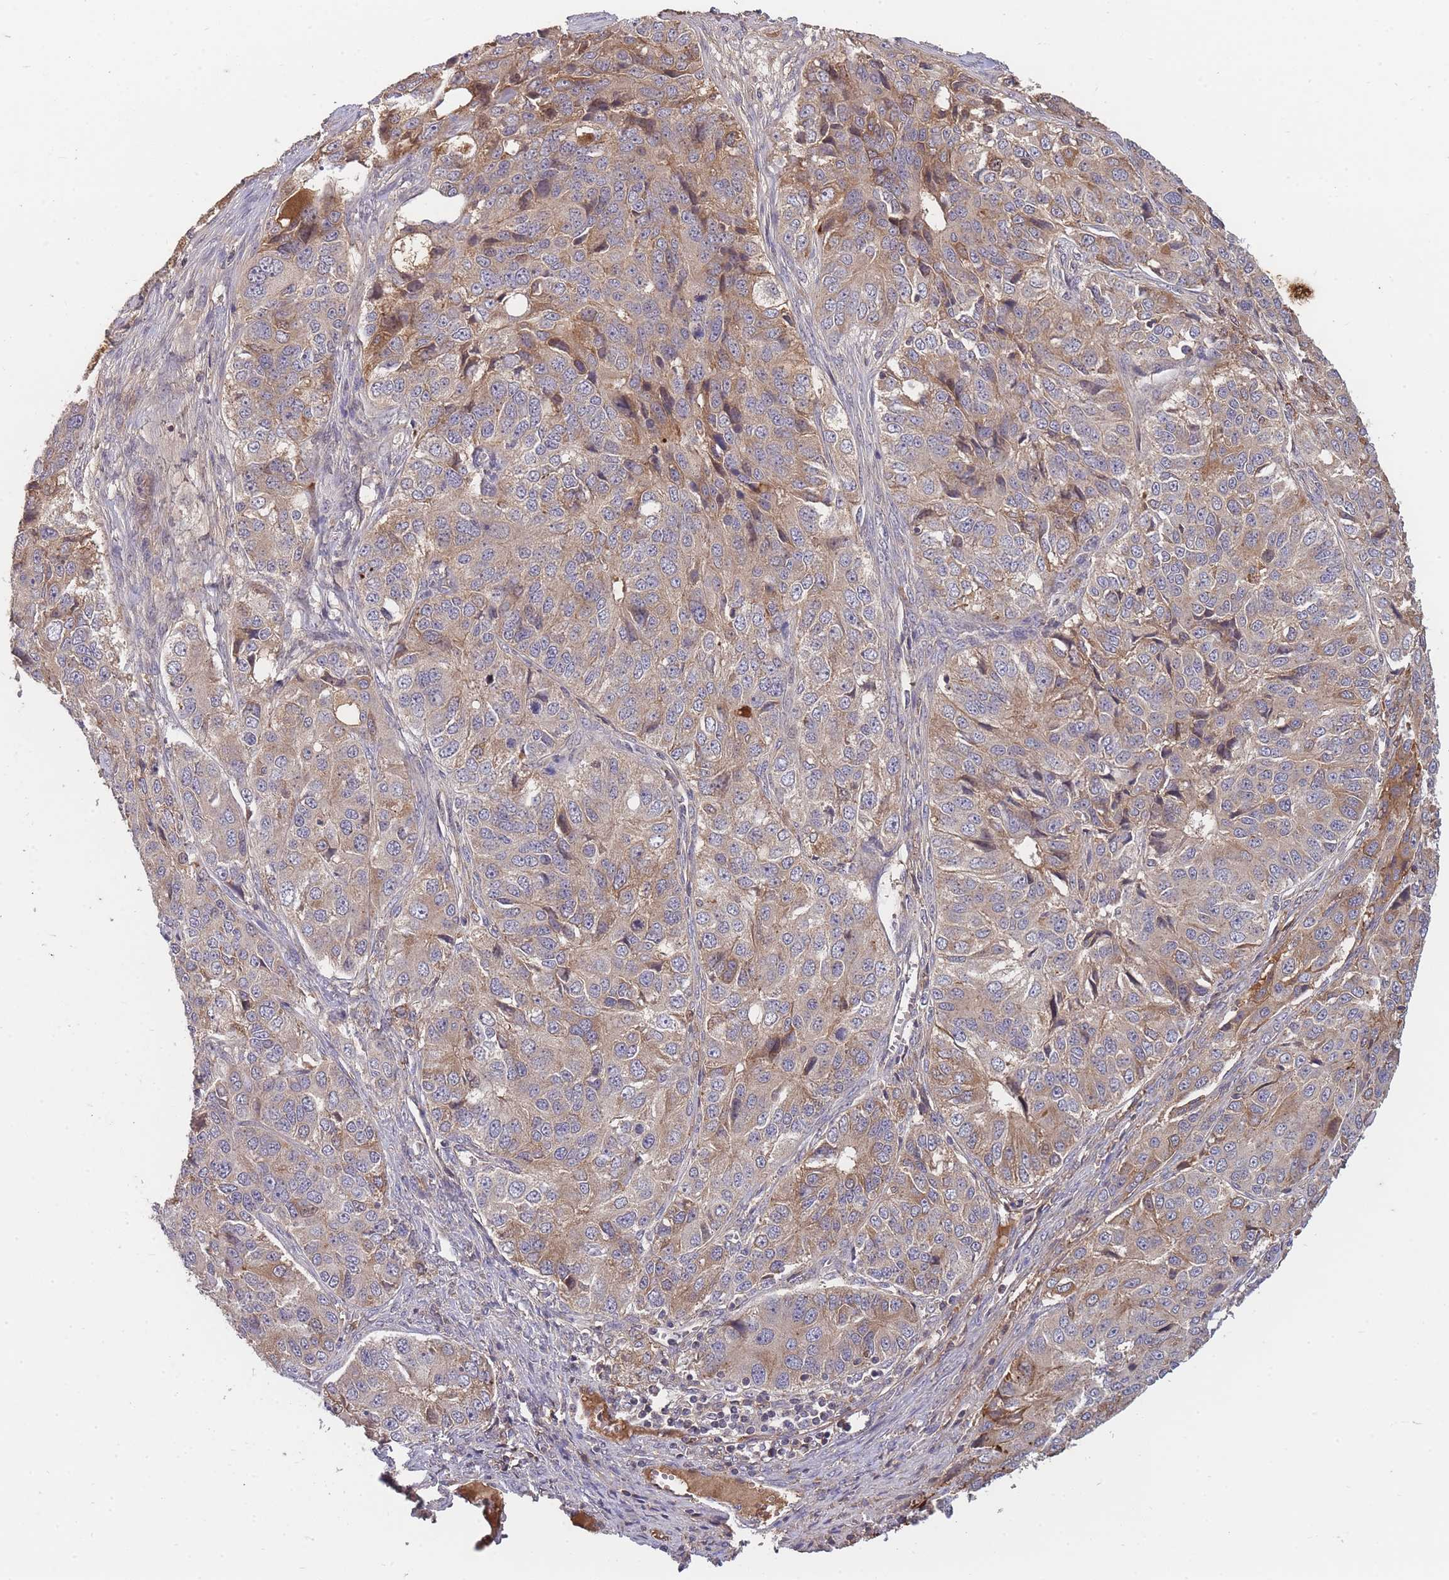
{"staining": {"intensity": "moderate", "quantity": "25%-75%", "location": "cytoplasmic/membranous"}, "tissue": "ovarian cancer", "cell_type": "Tumor cells", "image_type": "cancer", "snomed": [{"axis": "morphology", "description": "Carcinoma, endometroid"}, {"axis": "topography", "description": "Ovary"}], "caption": "Ovarian endometroid carcinoma stained for a protein demonstrates moderate cytoplasmic/membranous positivity in tumor cells. (DAB IHC with brightfield microscopy, high magnification).", "gene": "RALGDS", "patient": {"sex": "female", "age": 51}}